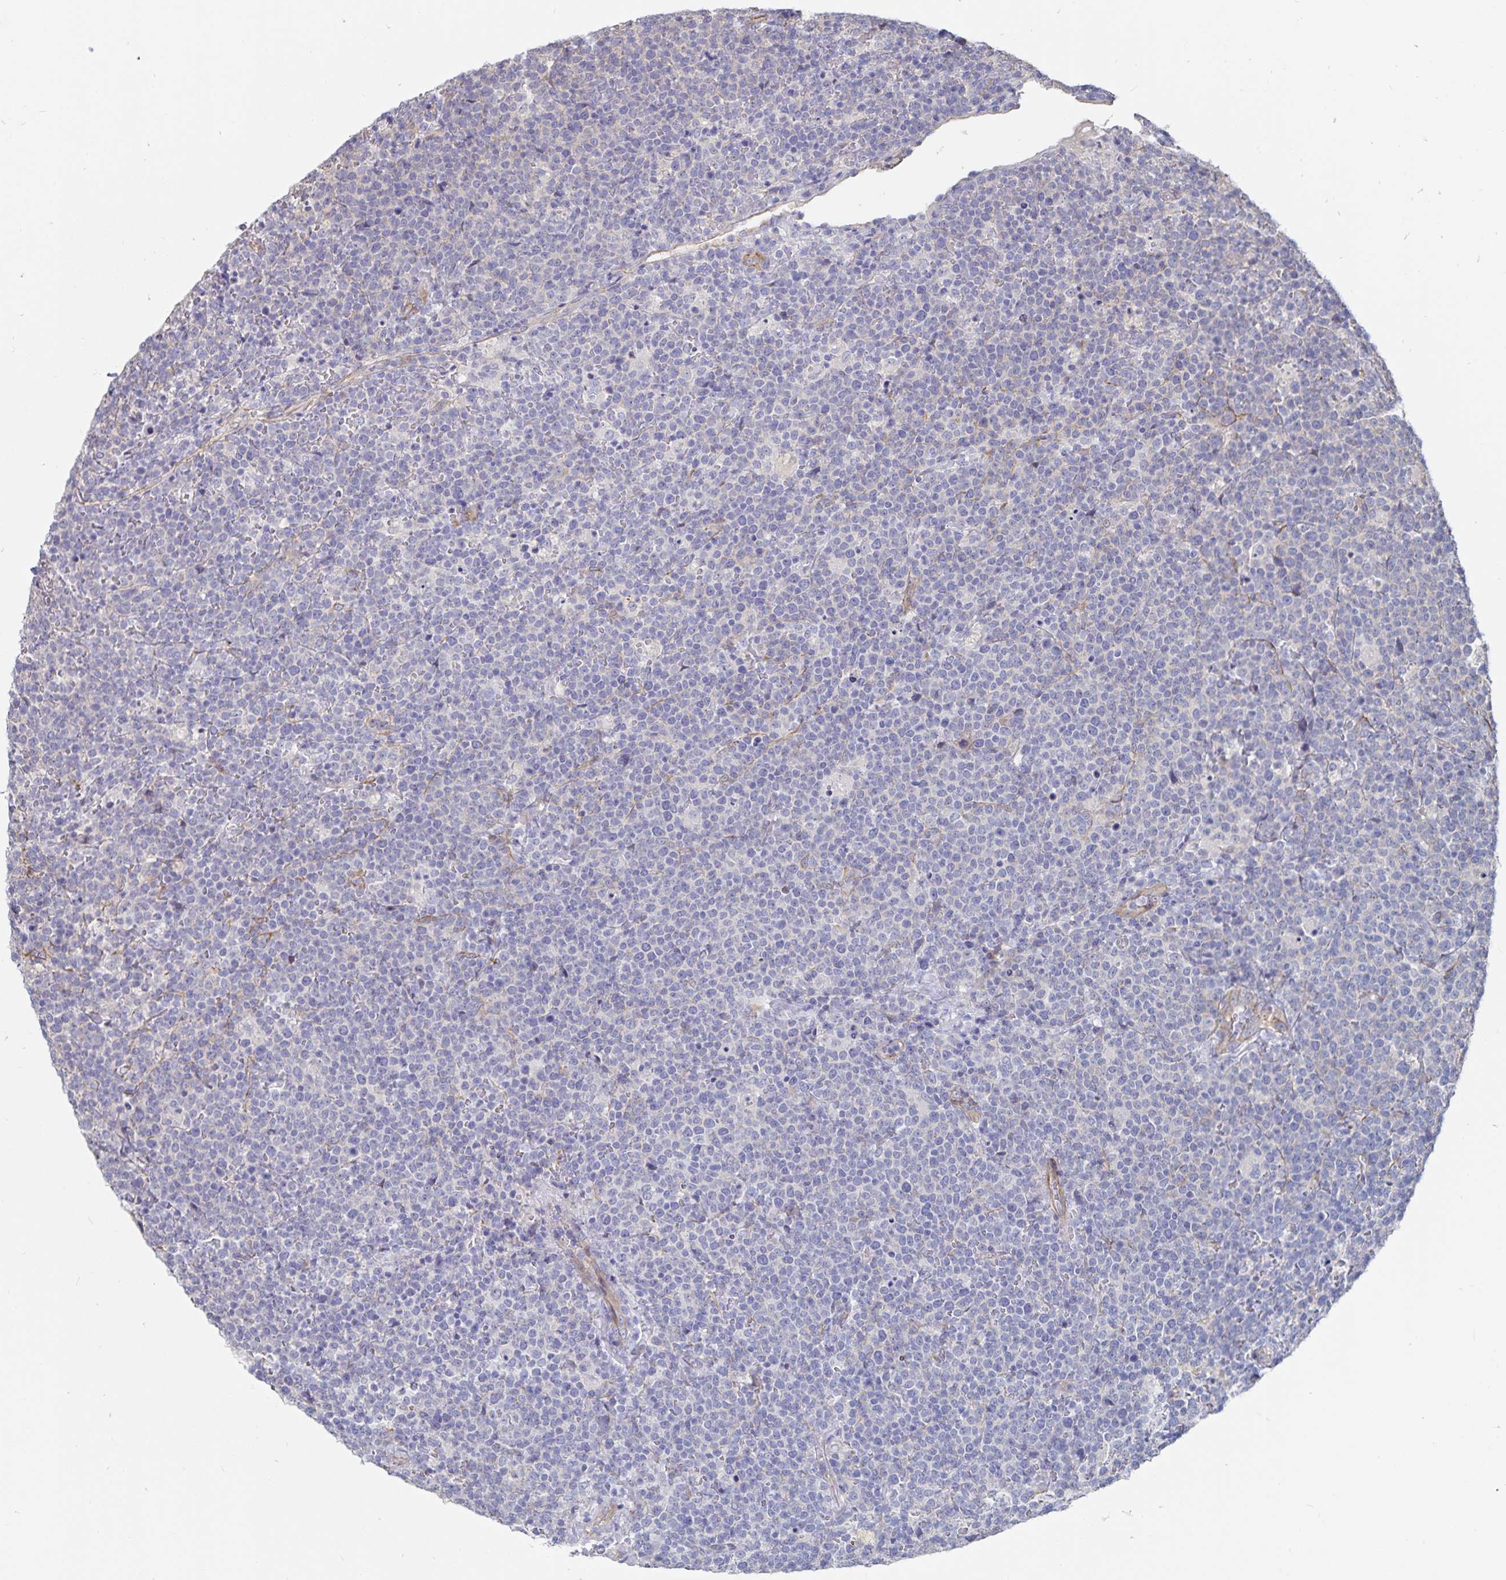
{"staining": {"intensity": "negative", "quantity": "none", "location": "none"}, "tissue": "lymphoma", "cell_type": "Tumor cells", "image_type": "cancer", "snomed": [{"axis": "morphology", "description": "Malignant lymphoma, non-Hodgkin's type, High grade"}, {"axis": "topography", "description": "Lymph node"}], "caption": "High power microscopy histopathology image of an immunohistochemistry image of lymphoma, revealing no significant expression in tumor cells.", "gene": "SSTR1", "patient": {"sex": "male", "age": 61}}